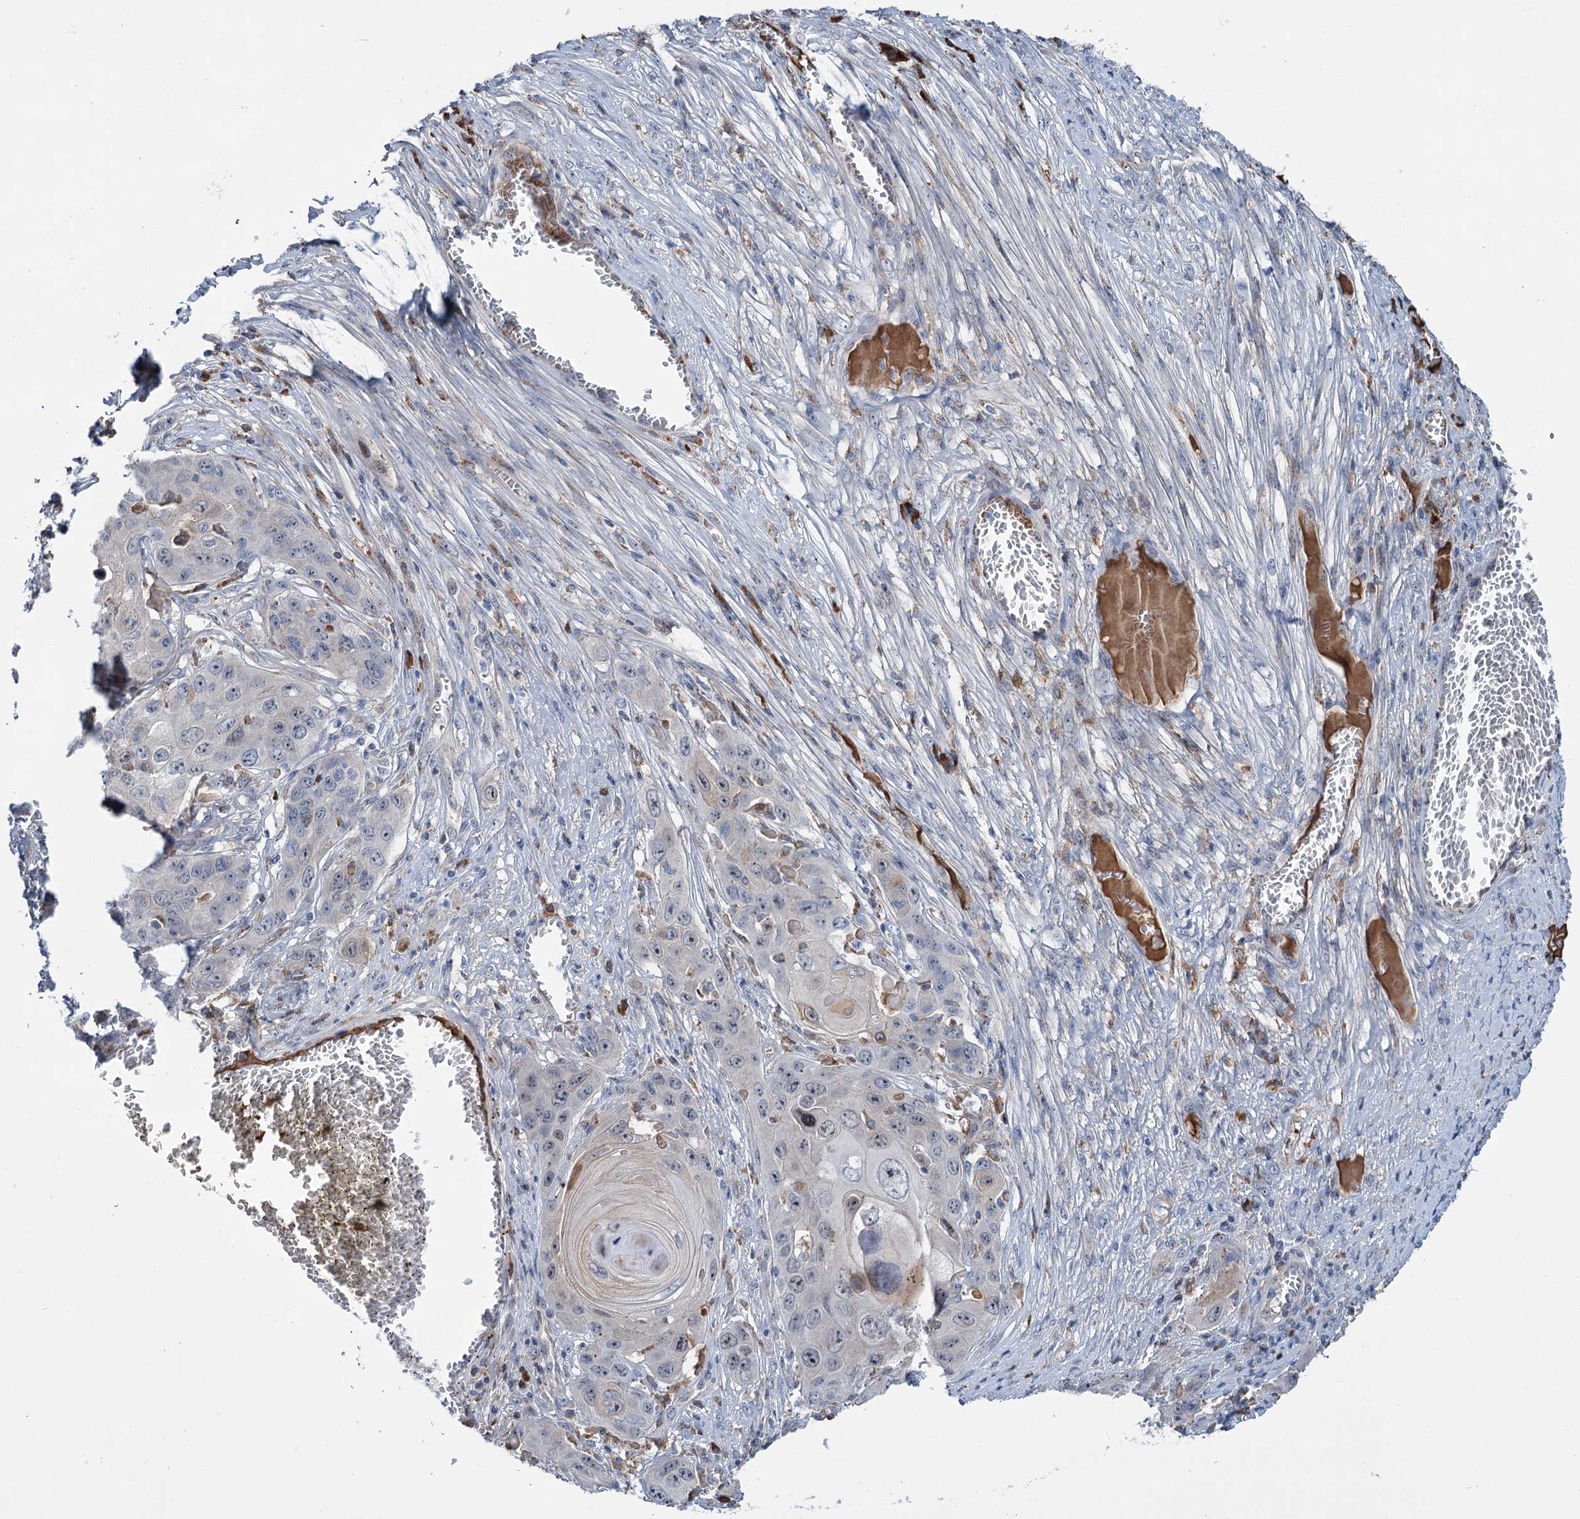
{"staining": {"intensity": "negative", "quantity": "none", "location": "none"}, "tissue": "skin cancer", "cell_type": "Tumor cells", "image_type": "cancer", "snomed": [{"axis": "morphology", "description": "Squamous cell carcinoma, NOS"}, {"axis": "topography", "description": "Skin"}], "caption": "A high-resolution histopathology image shows immunohistochemistry staining of squamous cell carcinoma (skin), which demonstrates no significant positivity in tumor cells.", "gene": "LPIN1", "patient": {"sex": "male", "age": 55}}